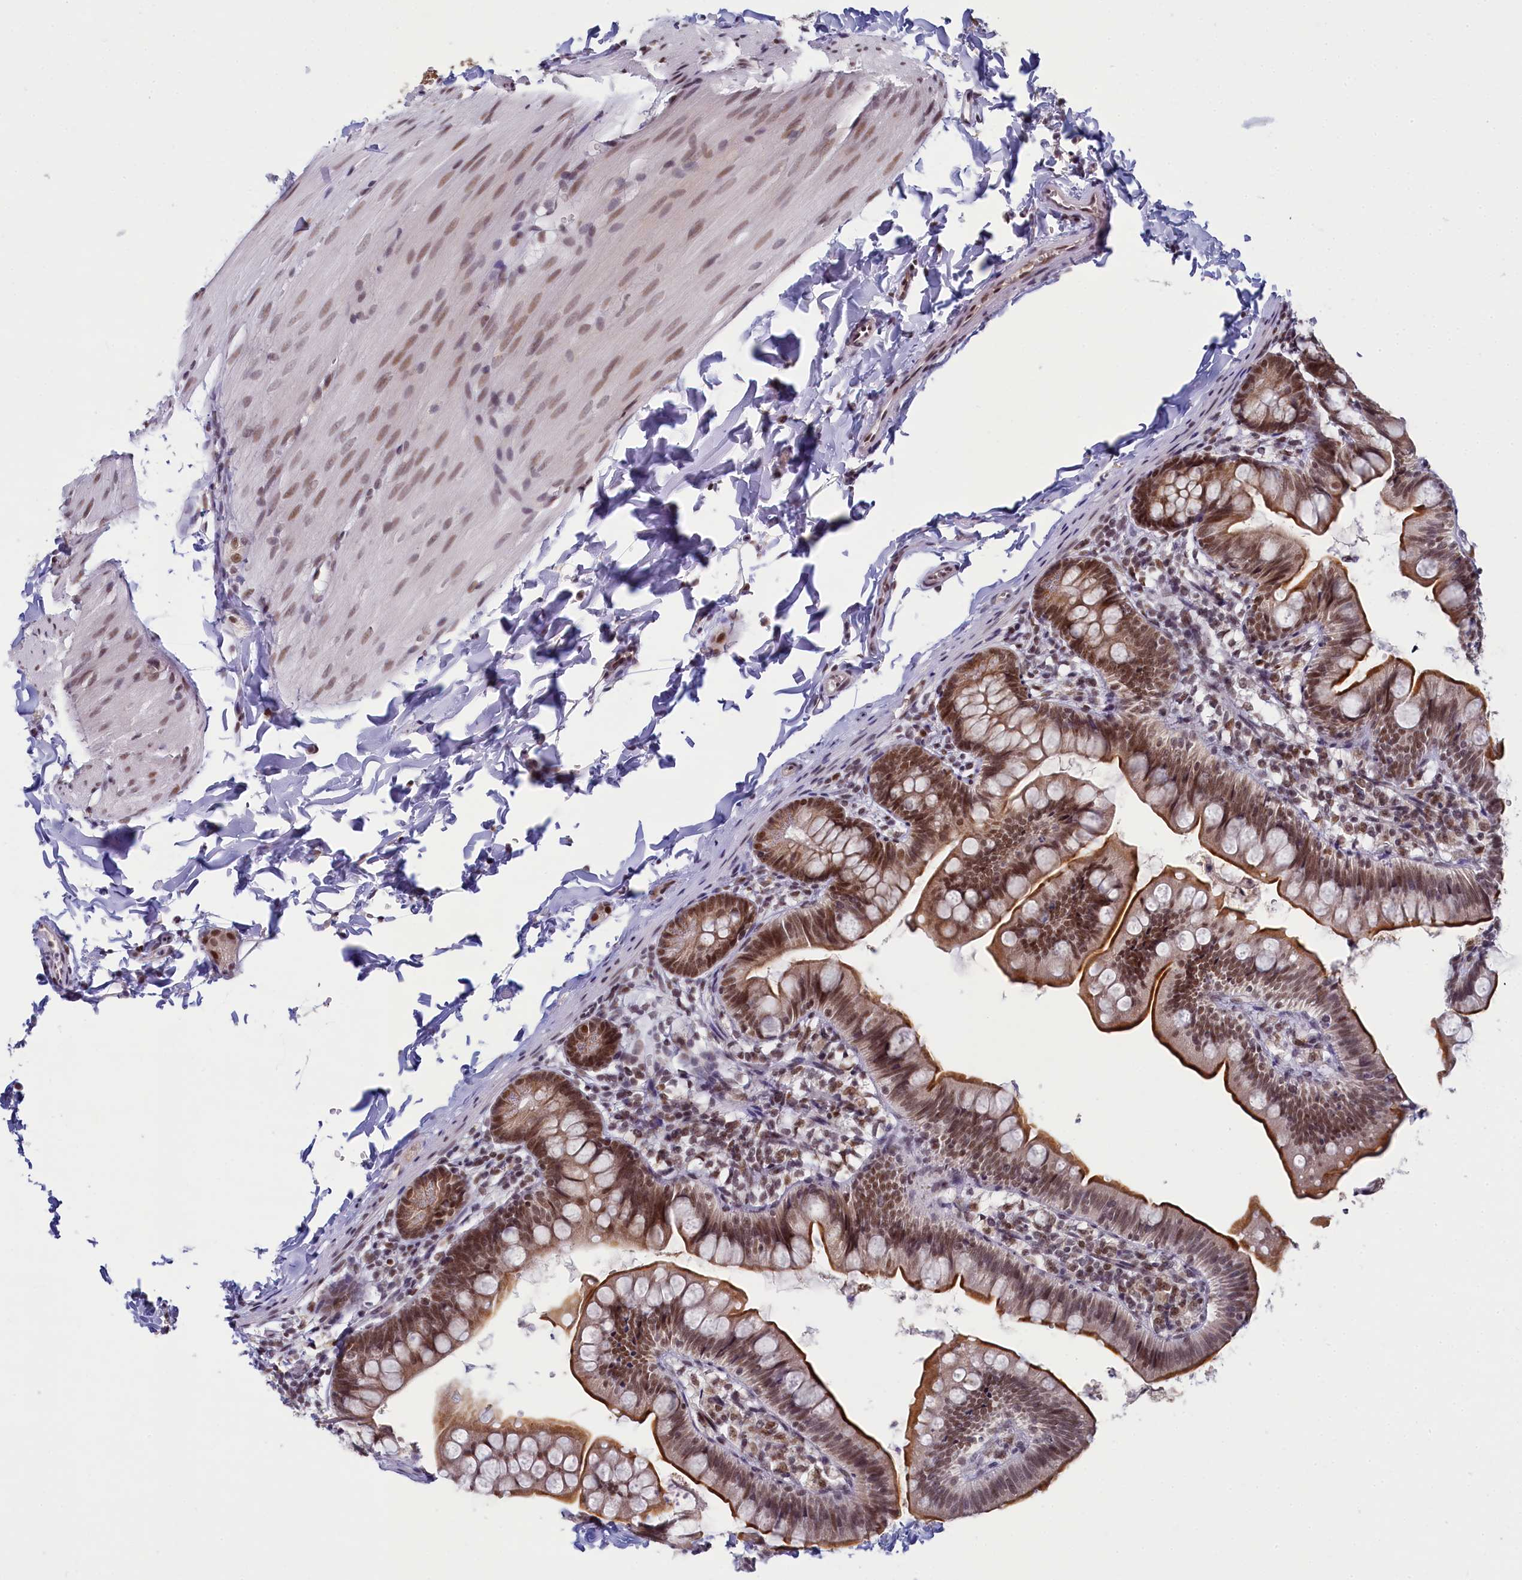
{"staining": {"intensity": "moderate", "quantity": ">75%", "location": "cytoplasmic/membranous,nuclear"}, "tissue": "small intestine", "cell_type": "Glandular cells", "image_type": "normal", "snomed": [{"axis": "morphology", "description": "Normal tissue, NOS"}, {"axis": "topography", "description": "Small intestine"}], "caption": "Protein positivity by immunohistochemistry (IHC) demonstrates moderate cytoplasmic/membranous,nuclear expression in about >75% of glandular cells in benign small intestine. The staining is performed using DAB brown chromogen to label protein expression. The nuclei are counter-stained blue using hematoxylin.", "gene": "PPHLN1", "patient": {"sex": "male", "age": 7}}